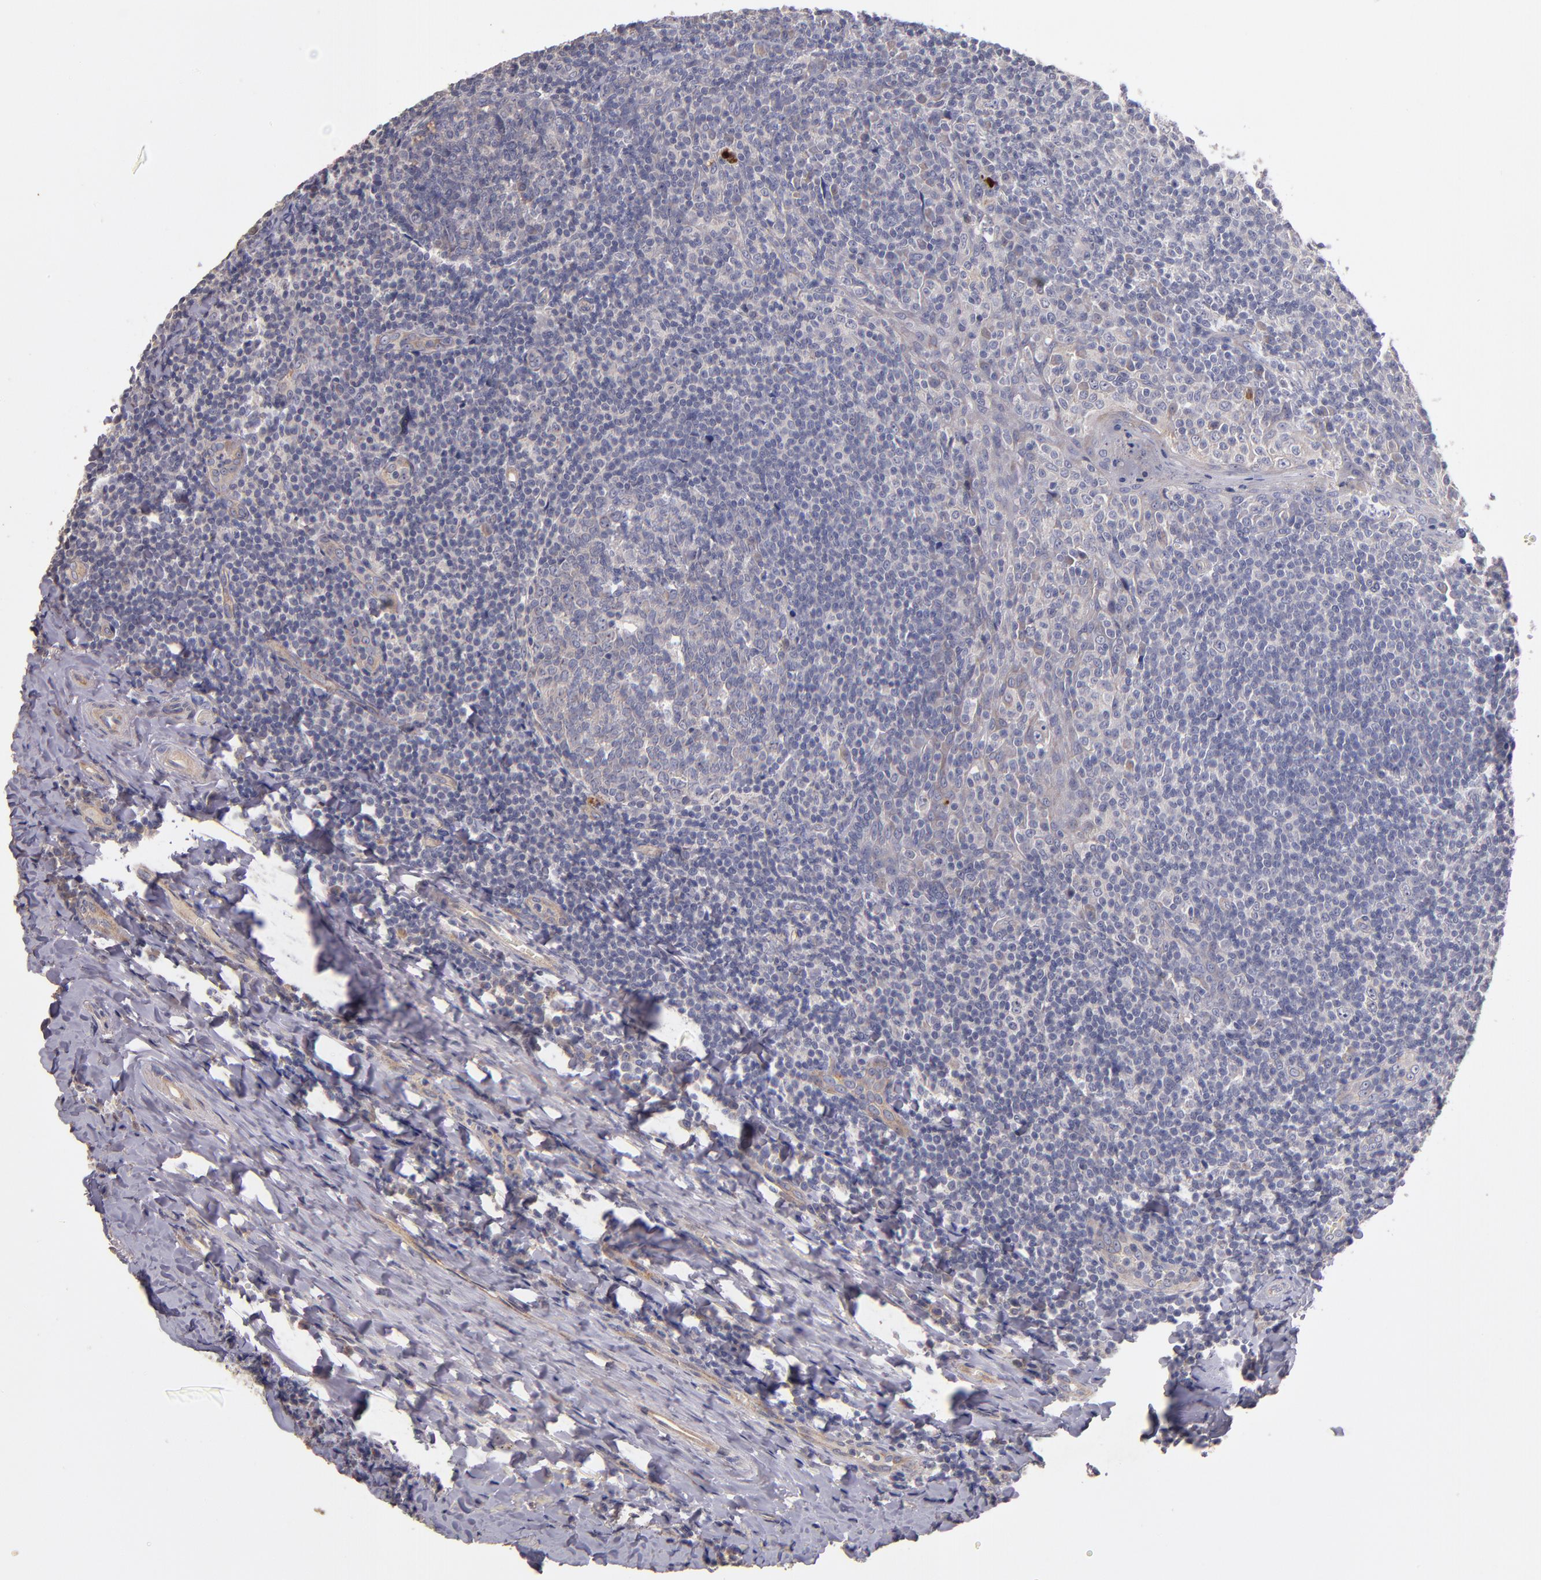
{"staining": {"intensity": "negative", "quantity": "none", "location": "none"}, "tissue": "tonsil", "cell_type": "Germinal center cells", "image_type": "normal", "snomed": [{"axis": "morphology", "description": "Normal tissue, NOS"}, {"axis": "topography", "description": "Tonsil"}], "caption": "The image reveals no staining of germinal center cells in unremarkable tonsil. (DAB immunohistochemistry visualized using brightfield microscopy, high magnification).", "gene": "MAGEE1", "patient": {"sex": "male", "age": 31}}